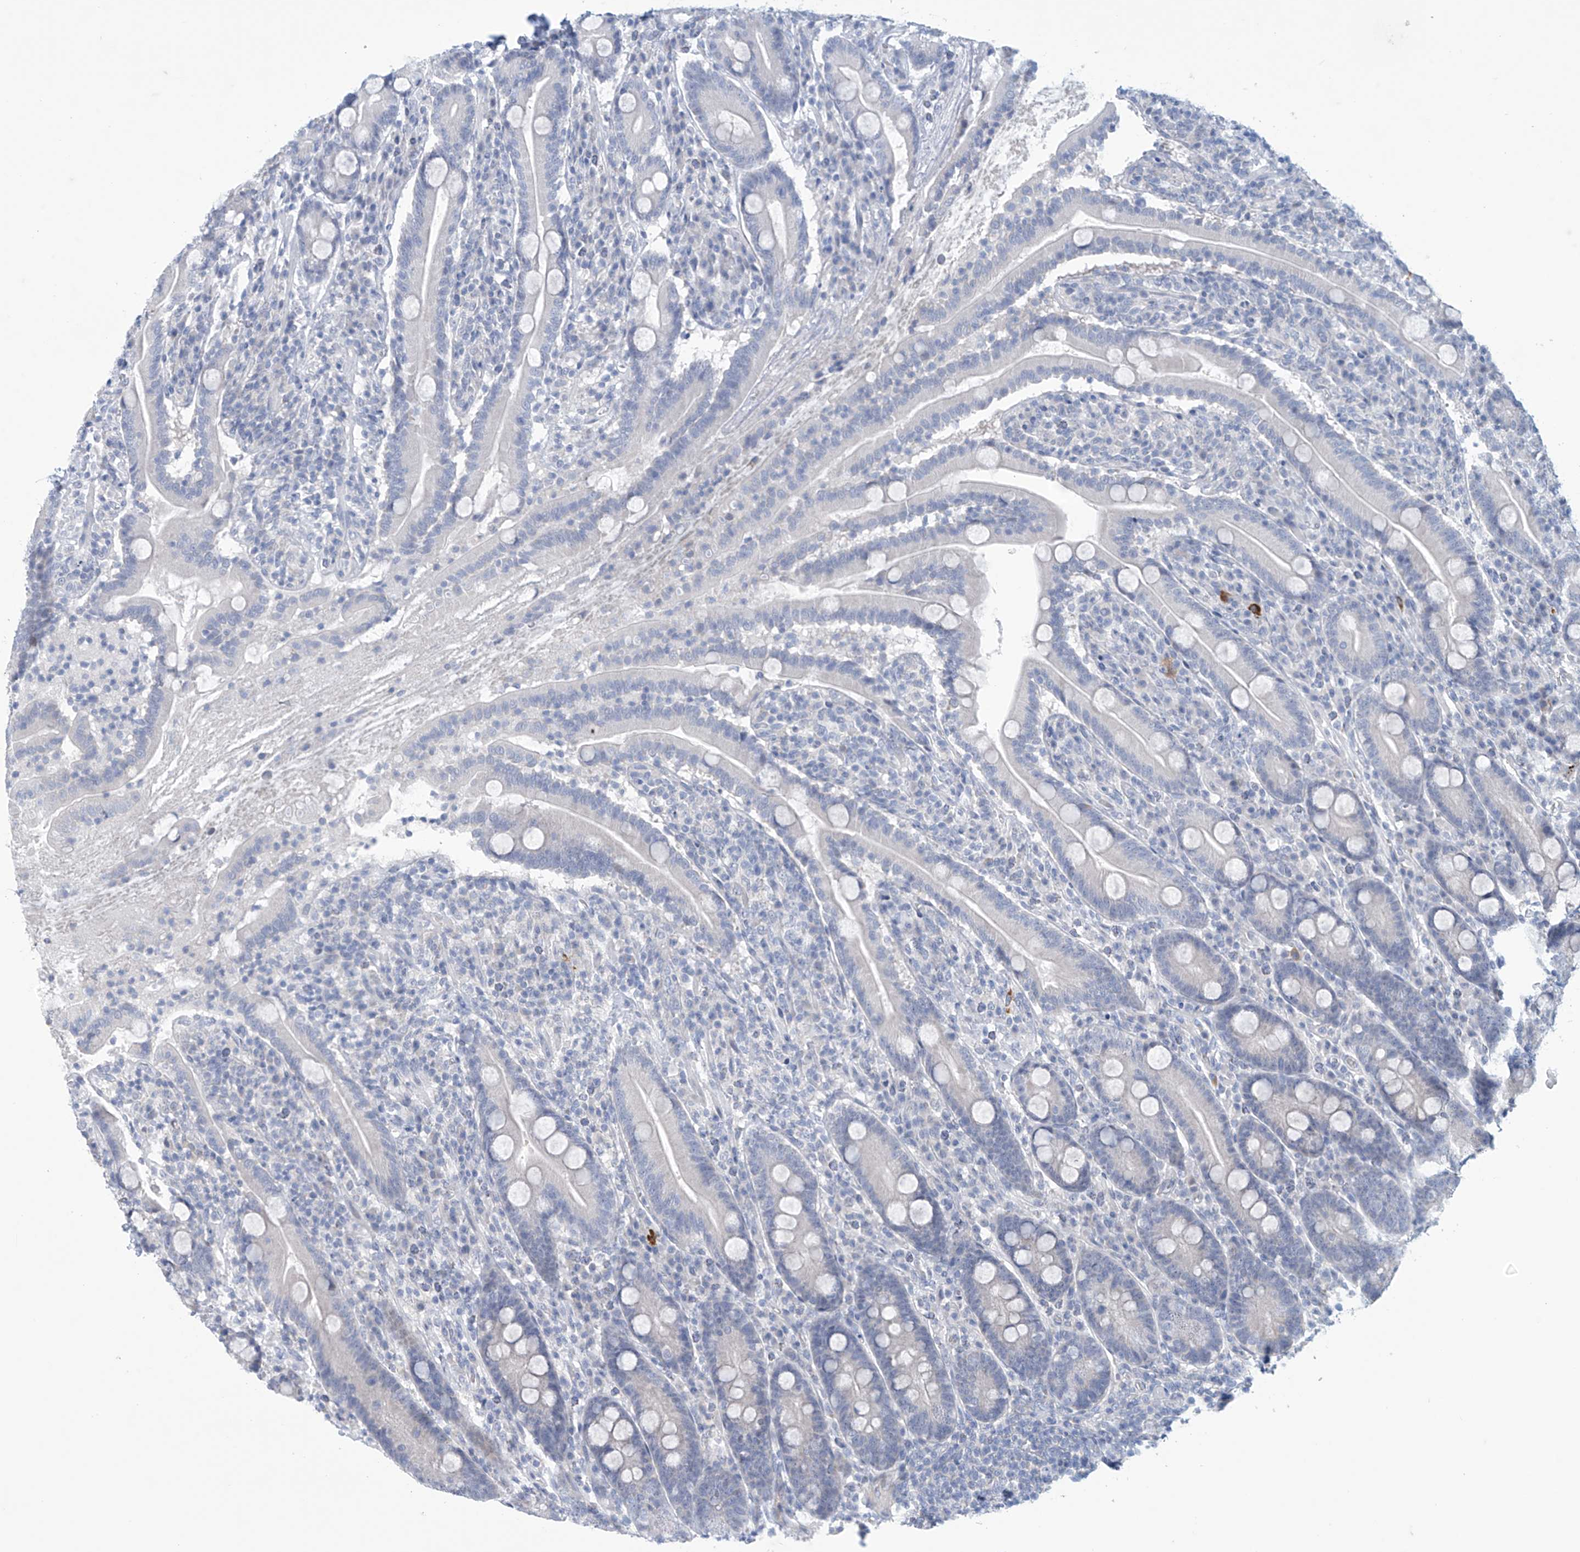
{"staining": {"intensity": "negative", "quantity": "none", "location": "none"}, "tissue": "duodenum", "cell_type": "Glandular cells", "image_type": "normal", "snomed": [{"axis": "morphology", "description": "Normal tissue, NOS"}, {"axis": "topography", "description": "Duodenum"}], "caption": "Human duodenum stained for a protein using immunohistochemistry (IHC) displays no positivity in glandular cells.", "gene": "SLC35A5", "patient": {"sex": "male", "age": 35}}